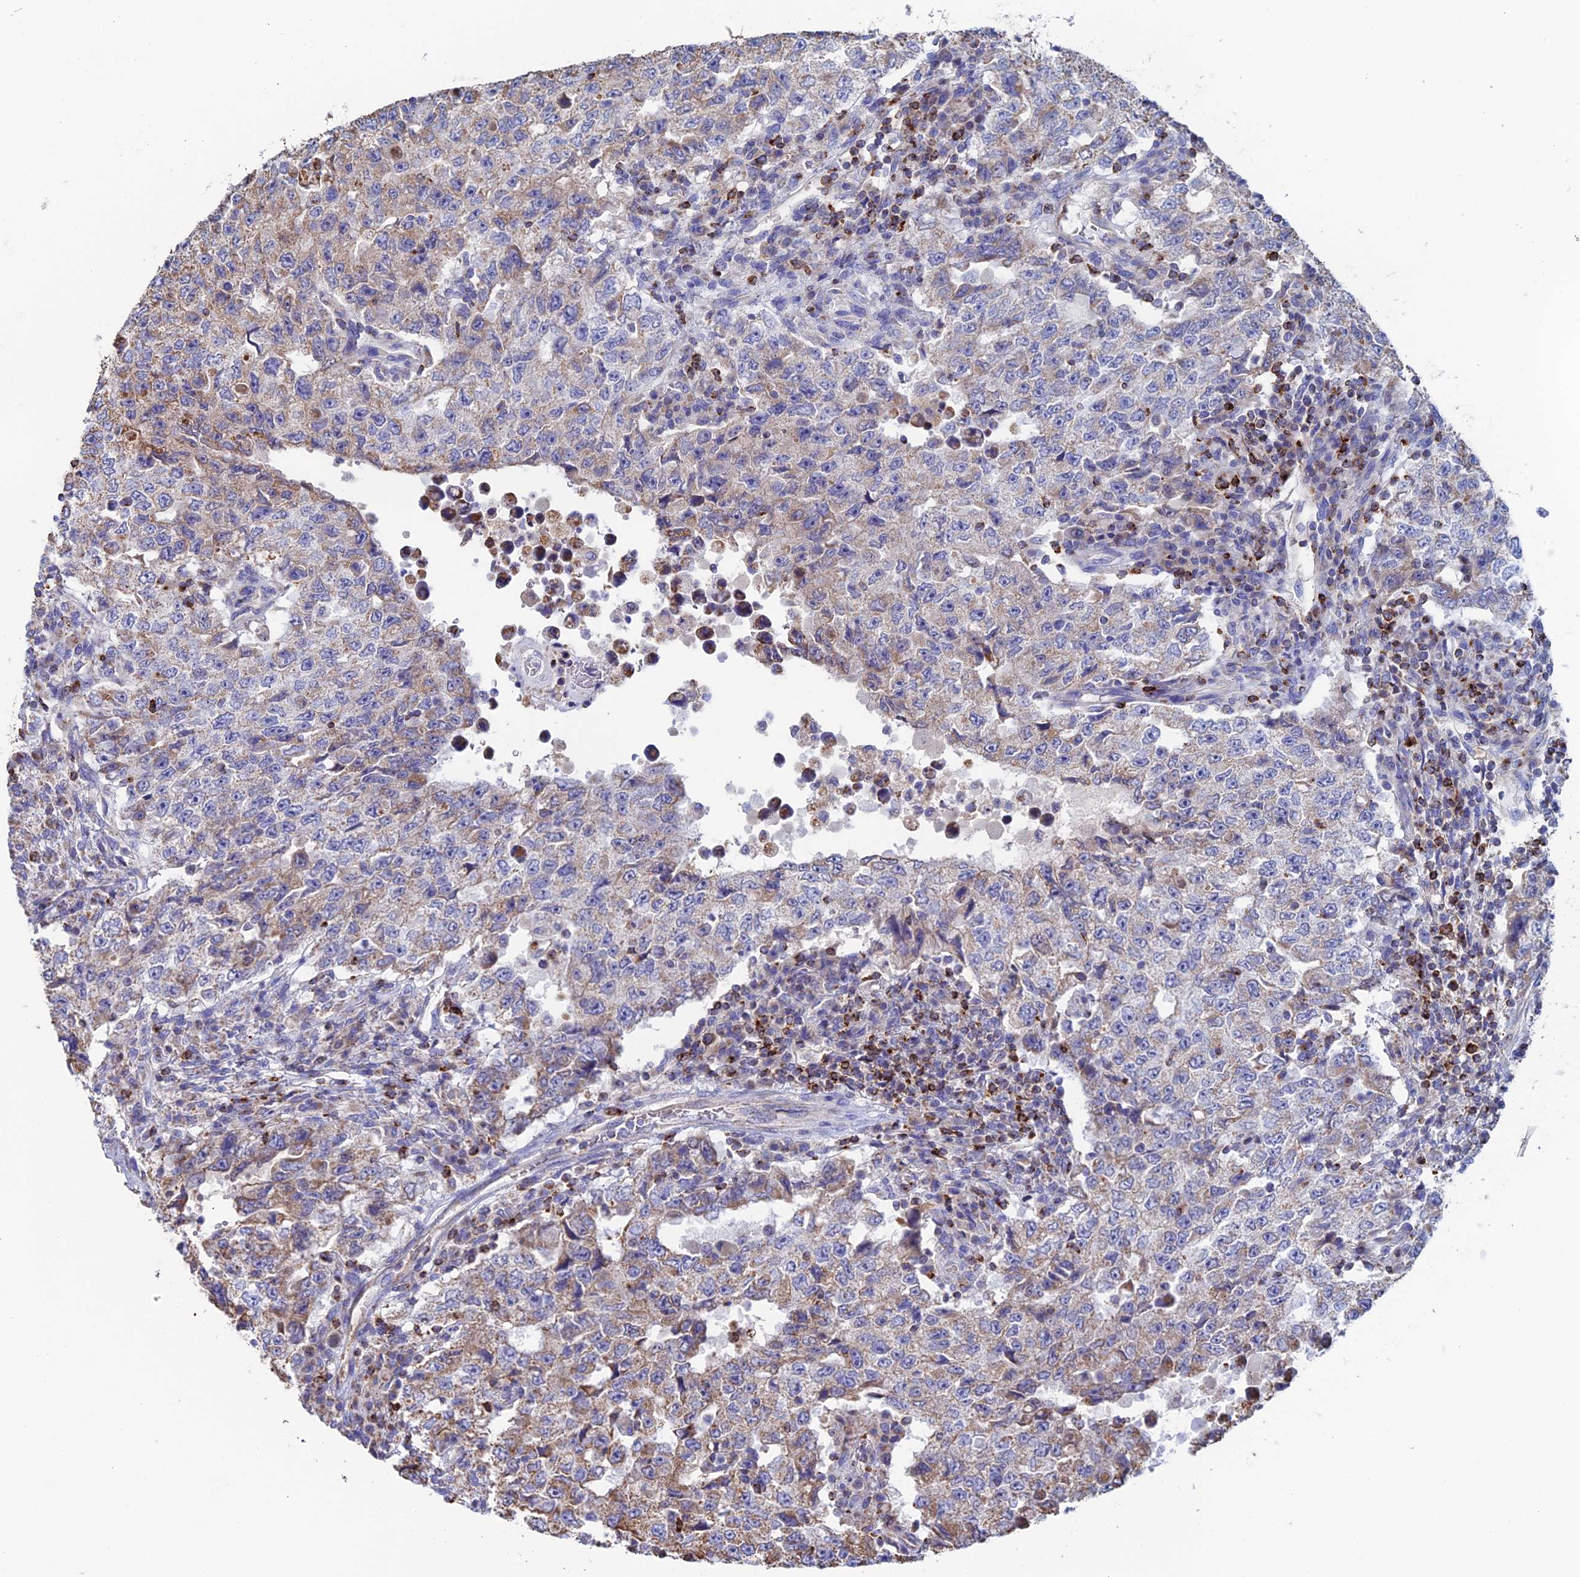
{"staining": {"intensity": "weak", "quantity": "25%-75%", "location": "cytoplasmic/membranous"}, "tissue": "testis cancer", "cell_type": "Tumor cells", "image_type": "cancer", "snomed": [{"axis": "morphology", "description": "Carcinoma, Embryonal, NOS"}, {"axis": "topography", "description": "Testis"}], "caption": "Testis embryonal carcinoma stained for a protein (brown) displays weak cytoplasmic/membranous positive positivity in about 25%-75% of tumor cells.", "gene": "SPOCK2", "patient": {"sex": "male", "age": 26}}